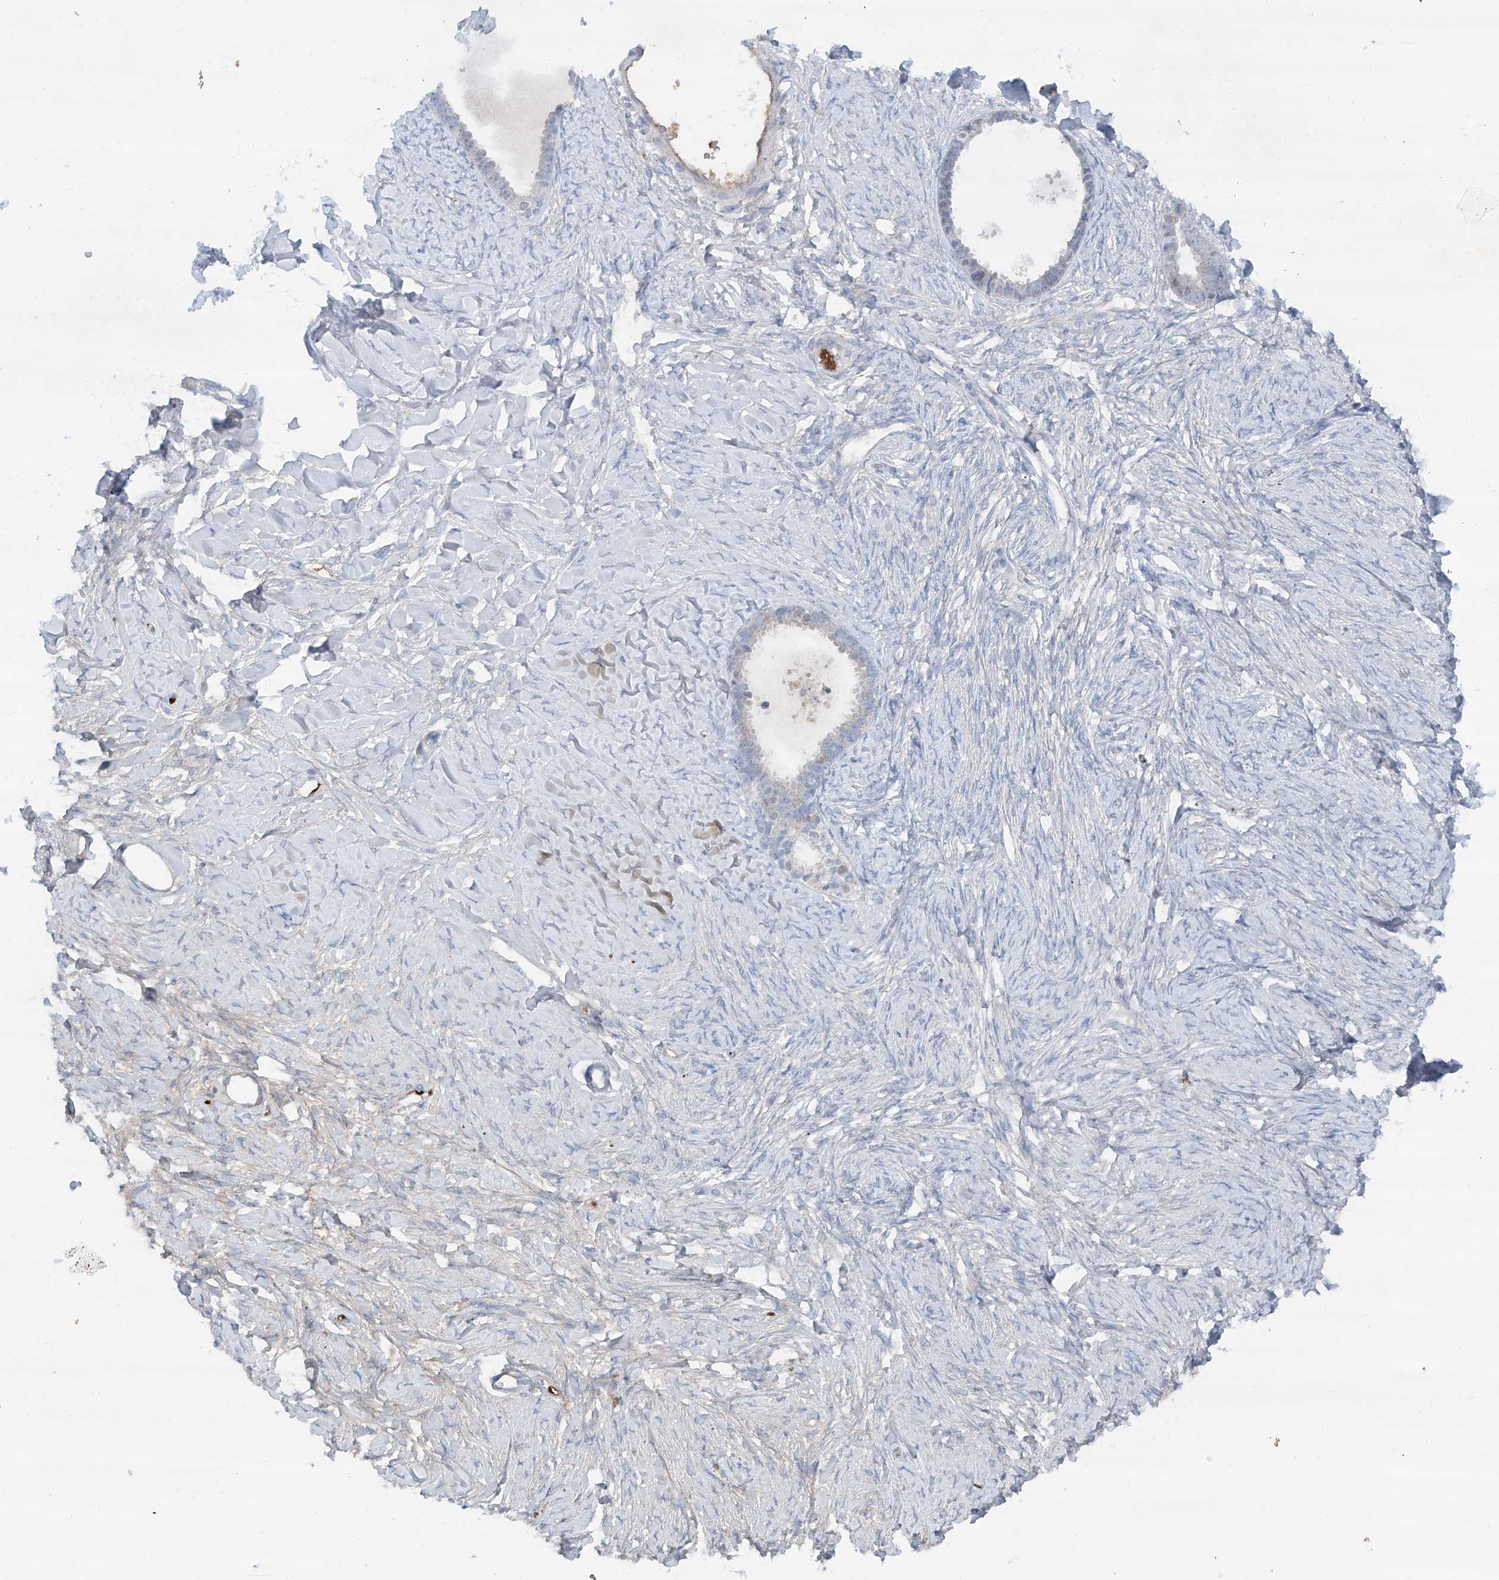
{"staining": {"intensity": "negative", "quantity": "none", "location": "none"}, "tissue": "ovarian cancer", "cell_type": "Tumor cells", "image_type": "cancer", "snomed": [{"axis": "morphology", "description": "Cystadenocarcinoma, serous, NOS"}, {"axis": "topography", "description": "Ovary"}], "caption": "Immunohistochemistry image of human ovarian serous cystadenocarcinoma stained for a protein (brown), which exhibits no staining in tumor cells. (Immunohistochemistry, brightfield microscopy, high magnification).", "gene": "SIX4", "patient": {"sex": "female", "age": 79}}